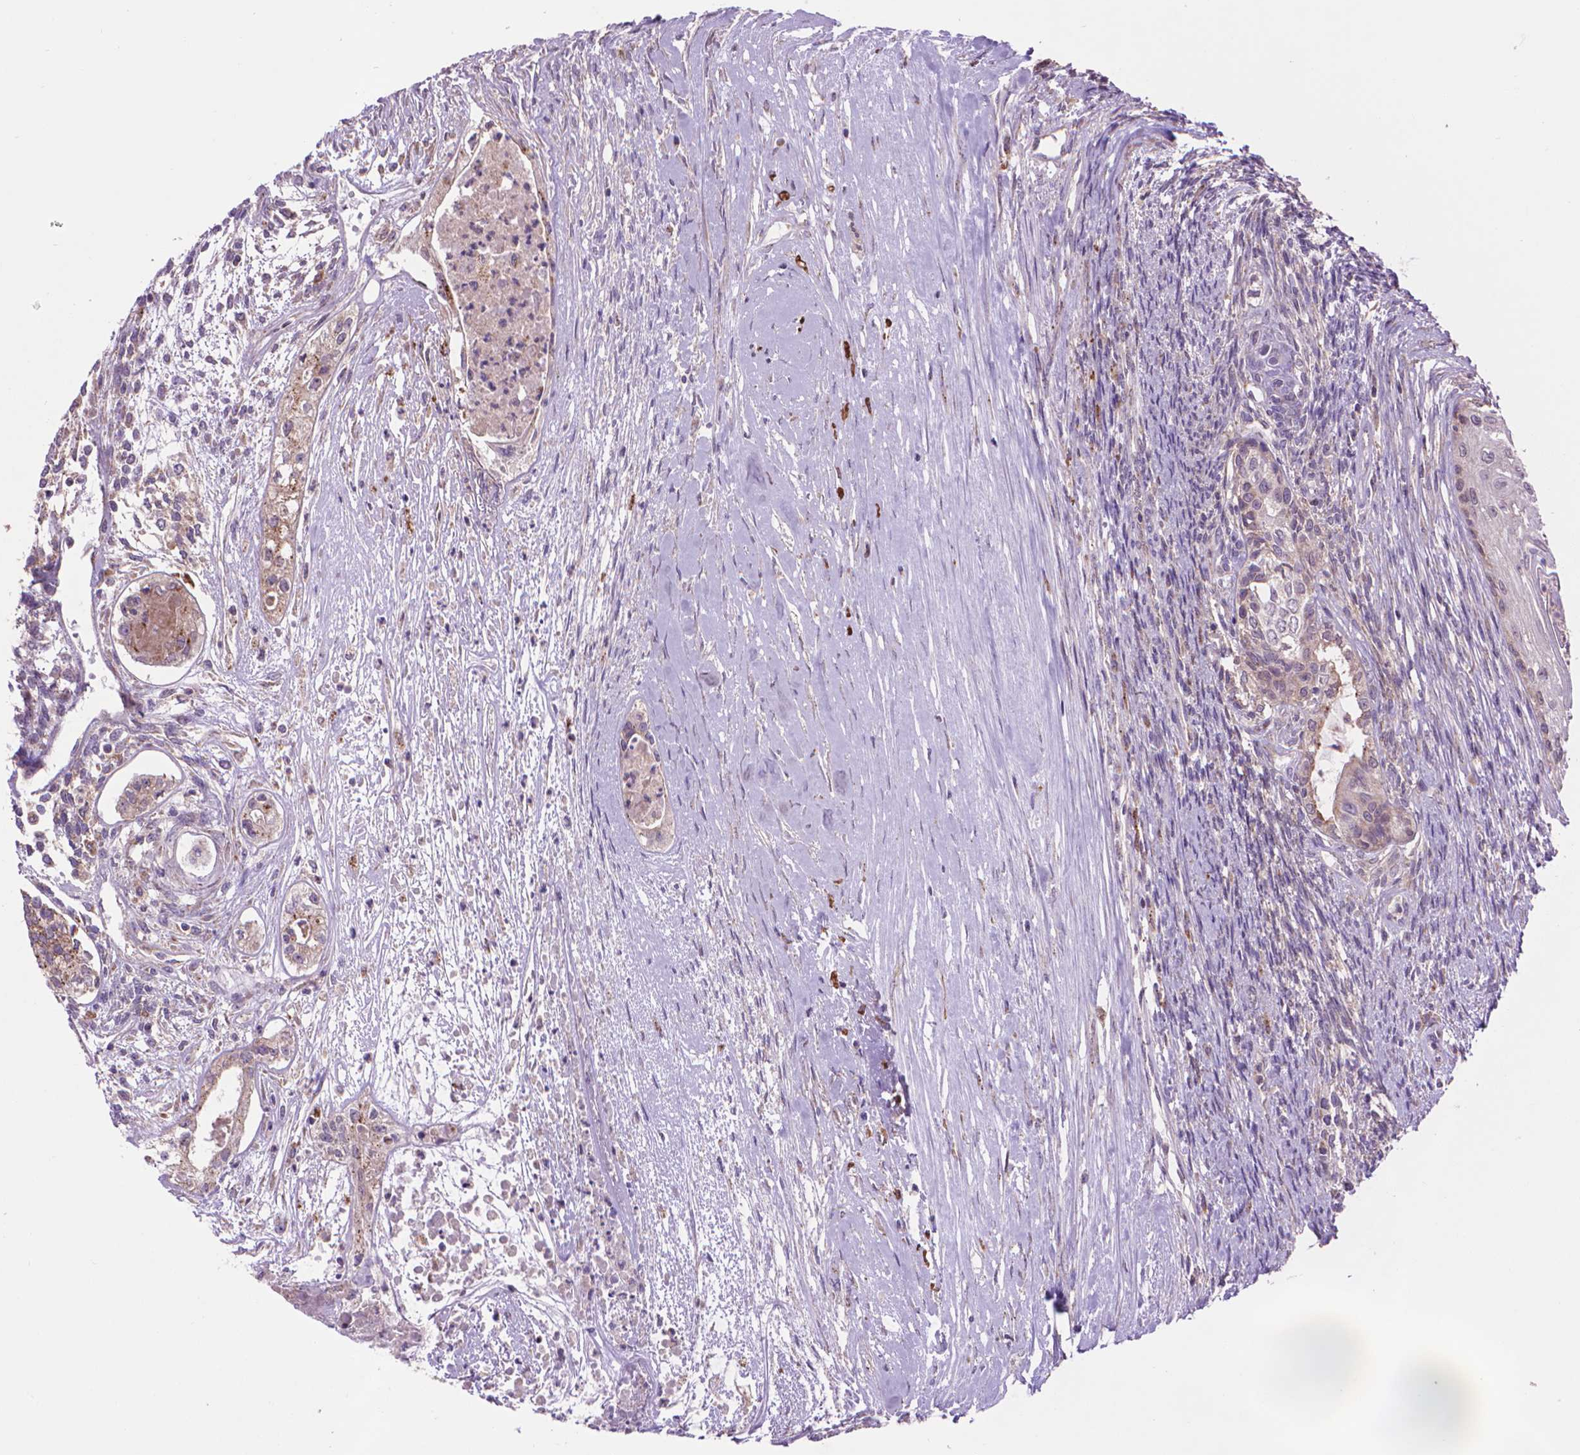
{"staining": {"intensity": "moderate", "quantity": "25%-75%", "location": "cytoplasmic/membranous"}, "tissue": "testis cancer", "cell_type": "Tumor cells", "image_type": "cancer", "snomed": [{"axis": "morphology", "description": "Carcinoma, Embryonal, NOS"}, {"axis": "topography", "description": "Testis"}], "caption": "The image displays a brown stain indicating the presence of a protein in the cytoplasmic/membranous of tumor cells in testis cancer.", "gene": "GLB1", "patient": {"sex": "male", "age": 37}}